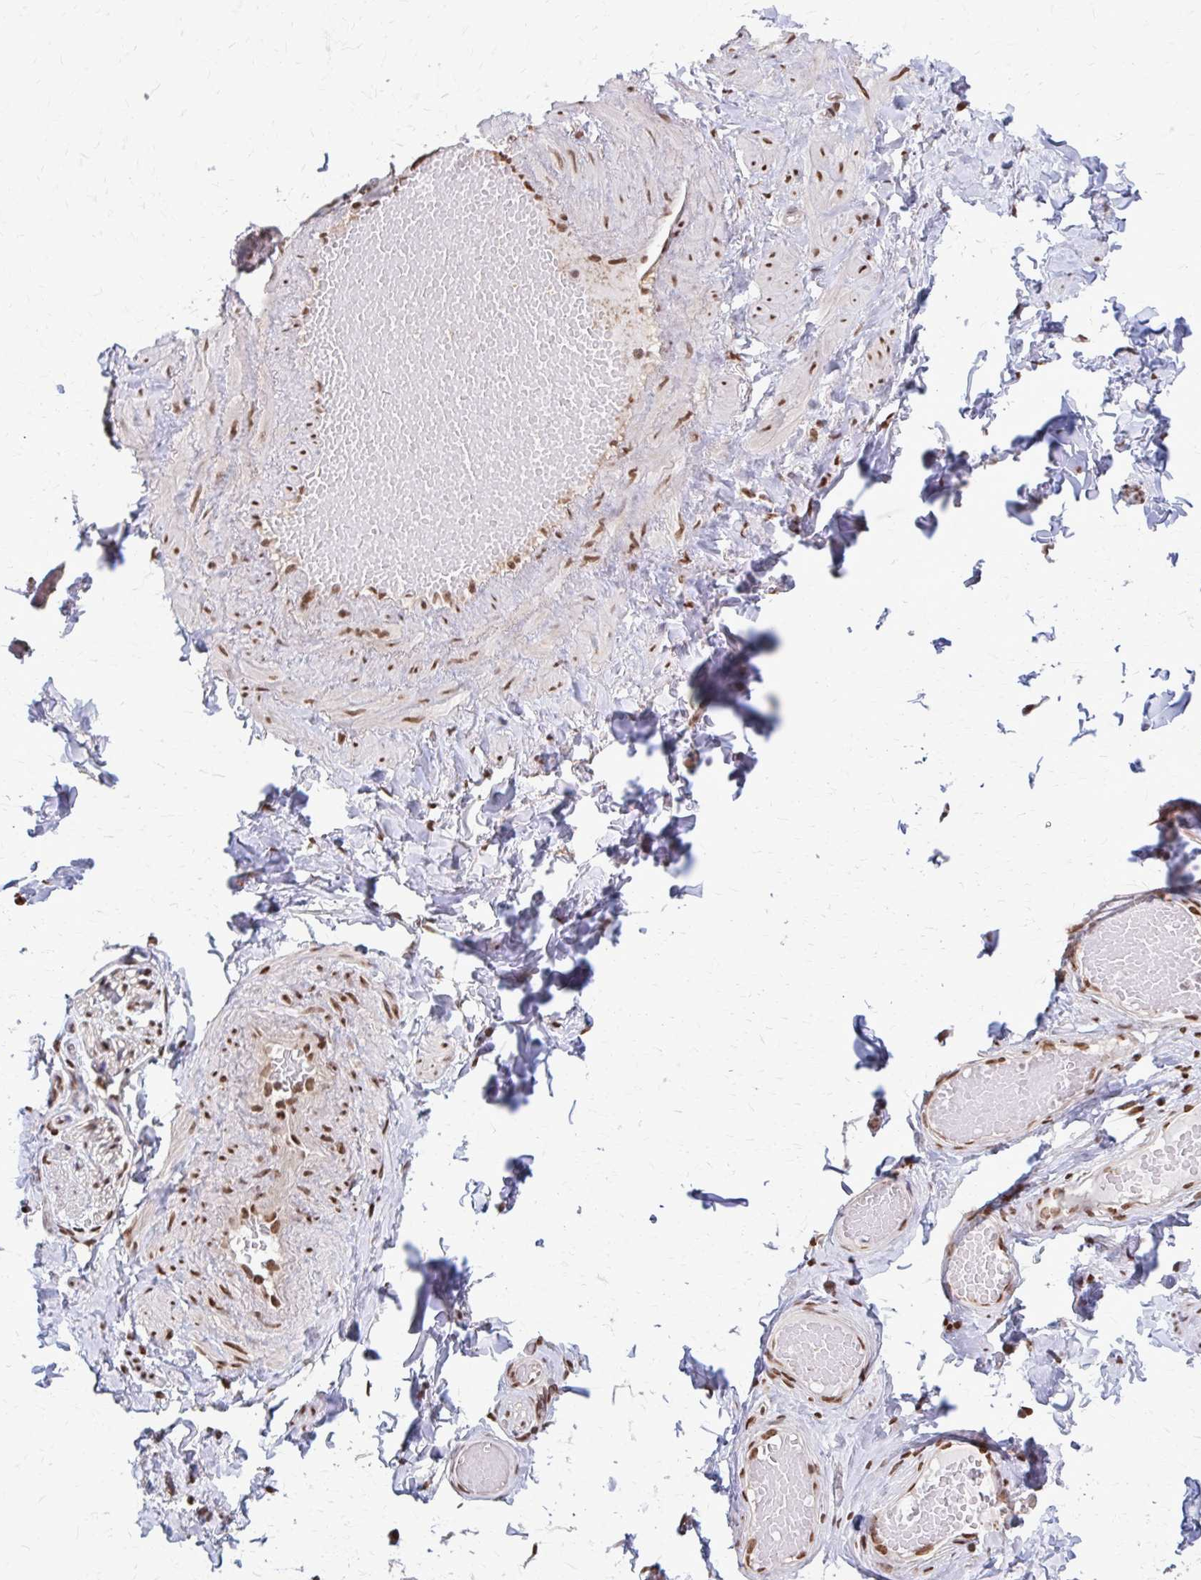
{"staining": {"intensity": "moderate", "quantity": ">75%", "location": "nuclear"}, "tissue": "soft tissue", "cell_type": "Fibroblasts", "image_type": "normal", "snomed": [{"axis": "morphology", "description": "Normal tissue, NOS"}, {"axis": "topography", "description": "Soft tissue"}, {"axis": "topography", "description": "Adipose tissue"}, {"axis": "topography", "description": "Vascular tissue"}, {"axis": "topography", "description": "Peripheral nerve tissue"}], "caption": "Fibroblasts exhibit medium levels of moderate nuclear expression in about >75% of cells in normal soft tissue. The staining was performed using DAB to visualize the protein expression in brown, while the nuclei were stained in blue with hematoxylin (Magnification: 20x).", "gene": "TTF1", "patient": {"sex": "male", "age": 29}}